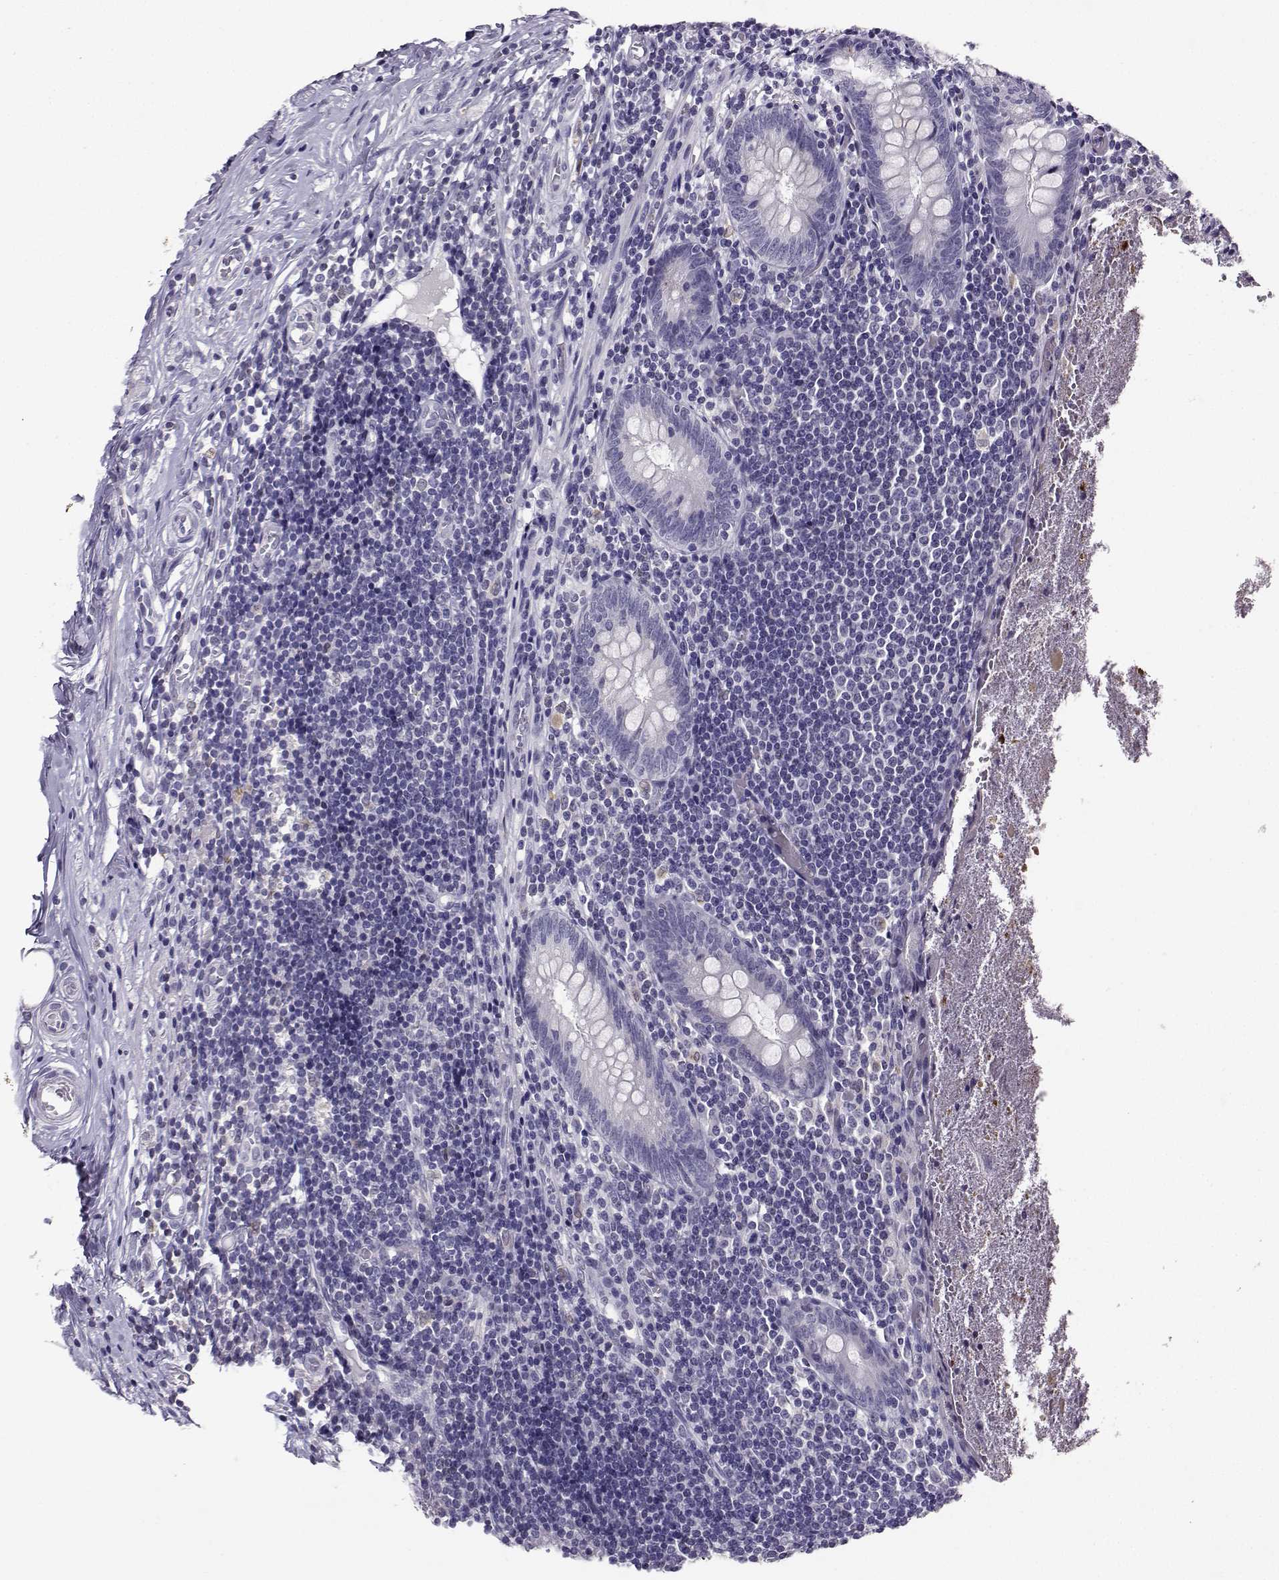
{"staining": {"intensity": "negative", "quantity": "none", "location": "none"}, "tissue": "appendix", "cell_type": "Glandular cells", "image_type": "normal", "snomed": [{"axis": "morphology", "description": "Normal tissue, NOS"}, {"axis": "topography", "description": "Appendix"}], "caption": "This is an immunohistochemistry image of unremarkable human appendix. There is no expression in glandular cells.", "gene": "TBR1", "patient": {"sex": "female", "age": 23}}